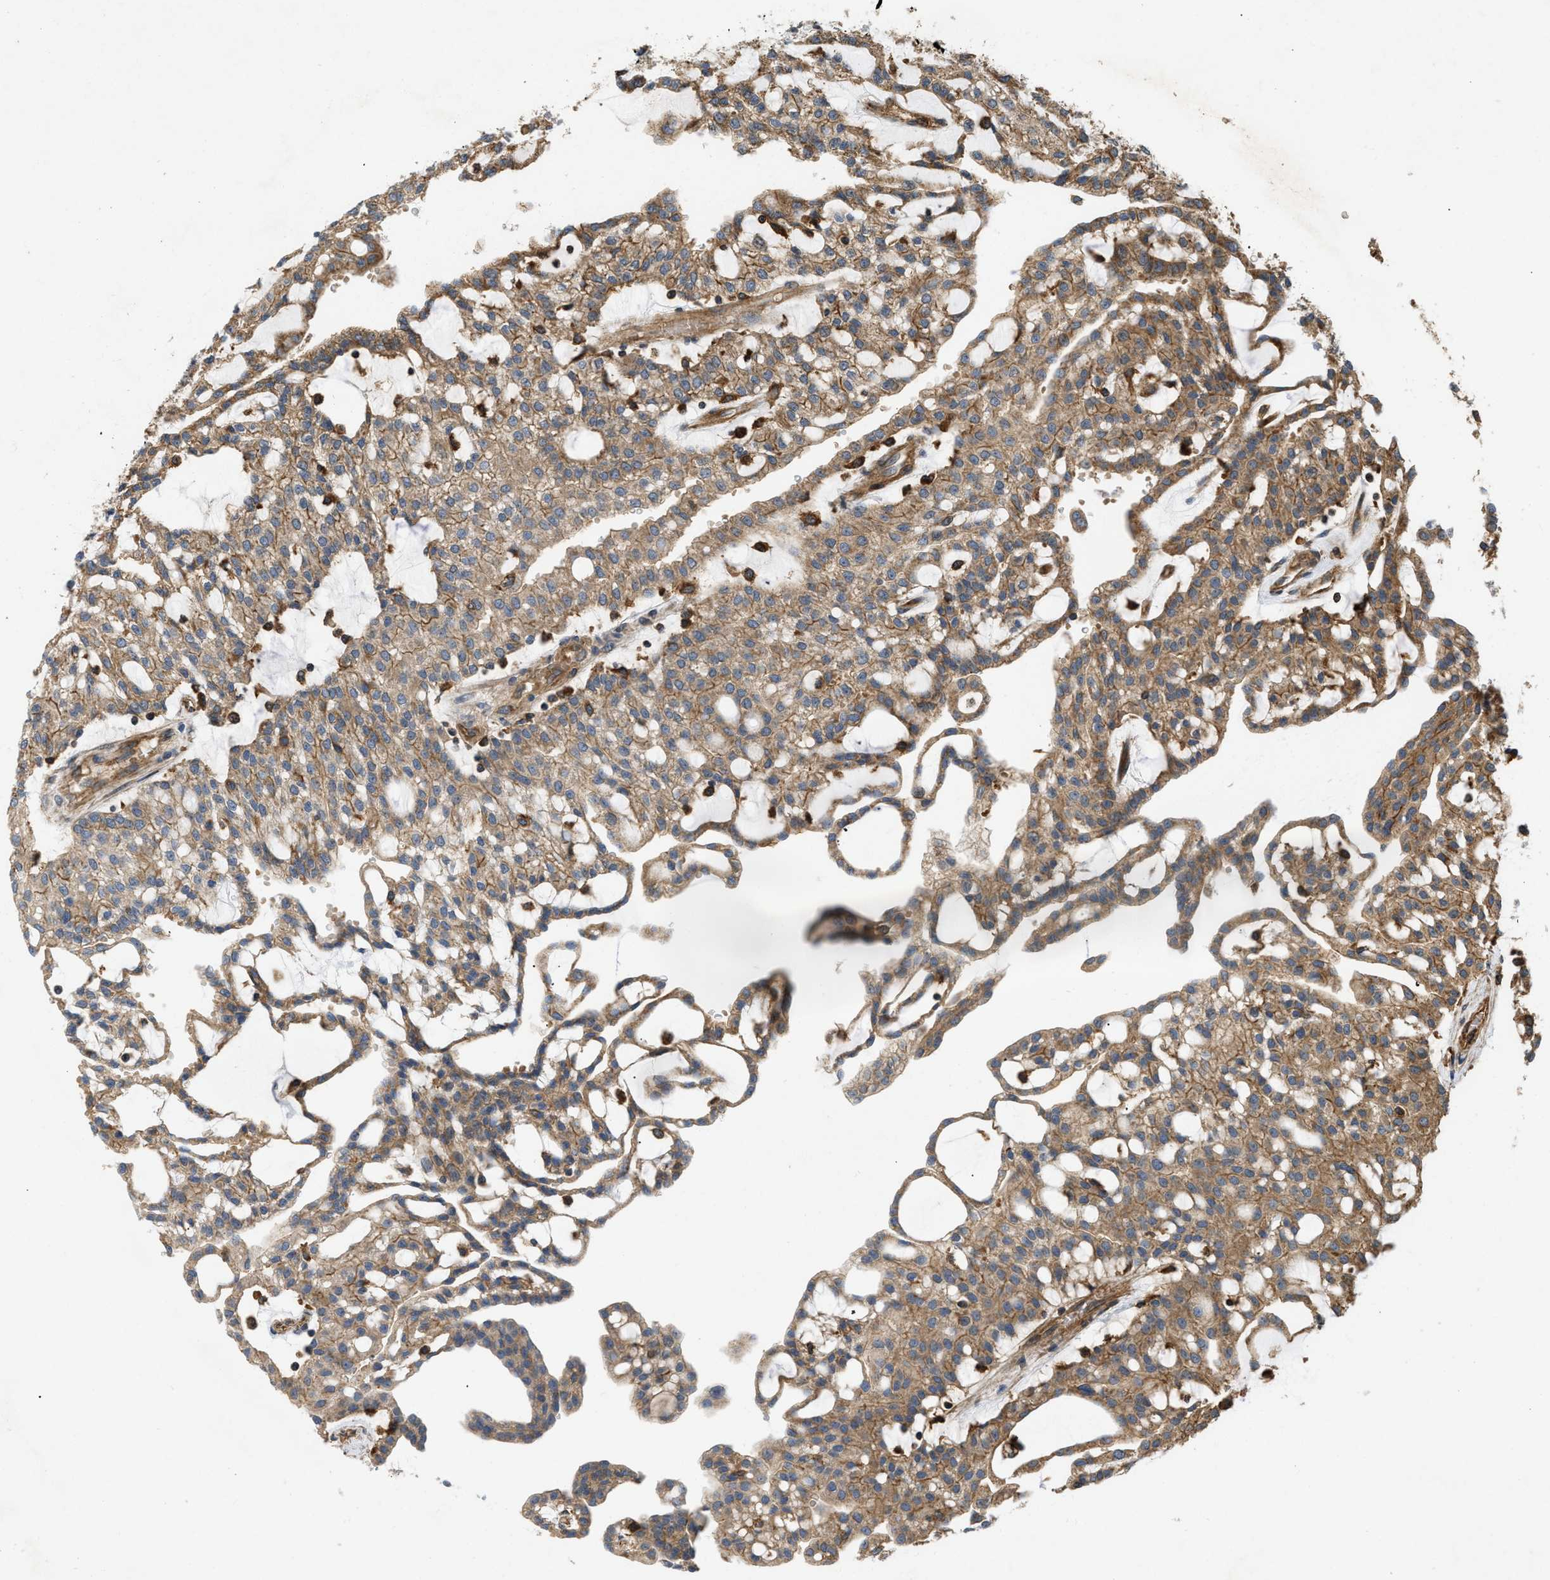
{"staining": {"intensity": "moderate", "quantity": ">75%", "location": "cytoplasmic/membranous"}, "tissue": "renal cancer", "cell_type": "Tumor cells", "image_type": "cancer", "snomed": [{"axis": "morphology", "description": "Adenocarcinoma, NOS"}, {"axis": "topography", "description": "Kidney"}], "caption": "Renal cancer (adenocarcinoma) was stained to show a protein in brown. There is medium levels of moderate cytoplasmic/membranous expression in about >75% of tumor cells.", "gene": "GNB4", "patient": {"sex": "male", "age": 63}}